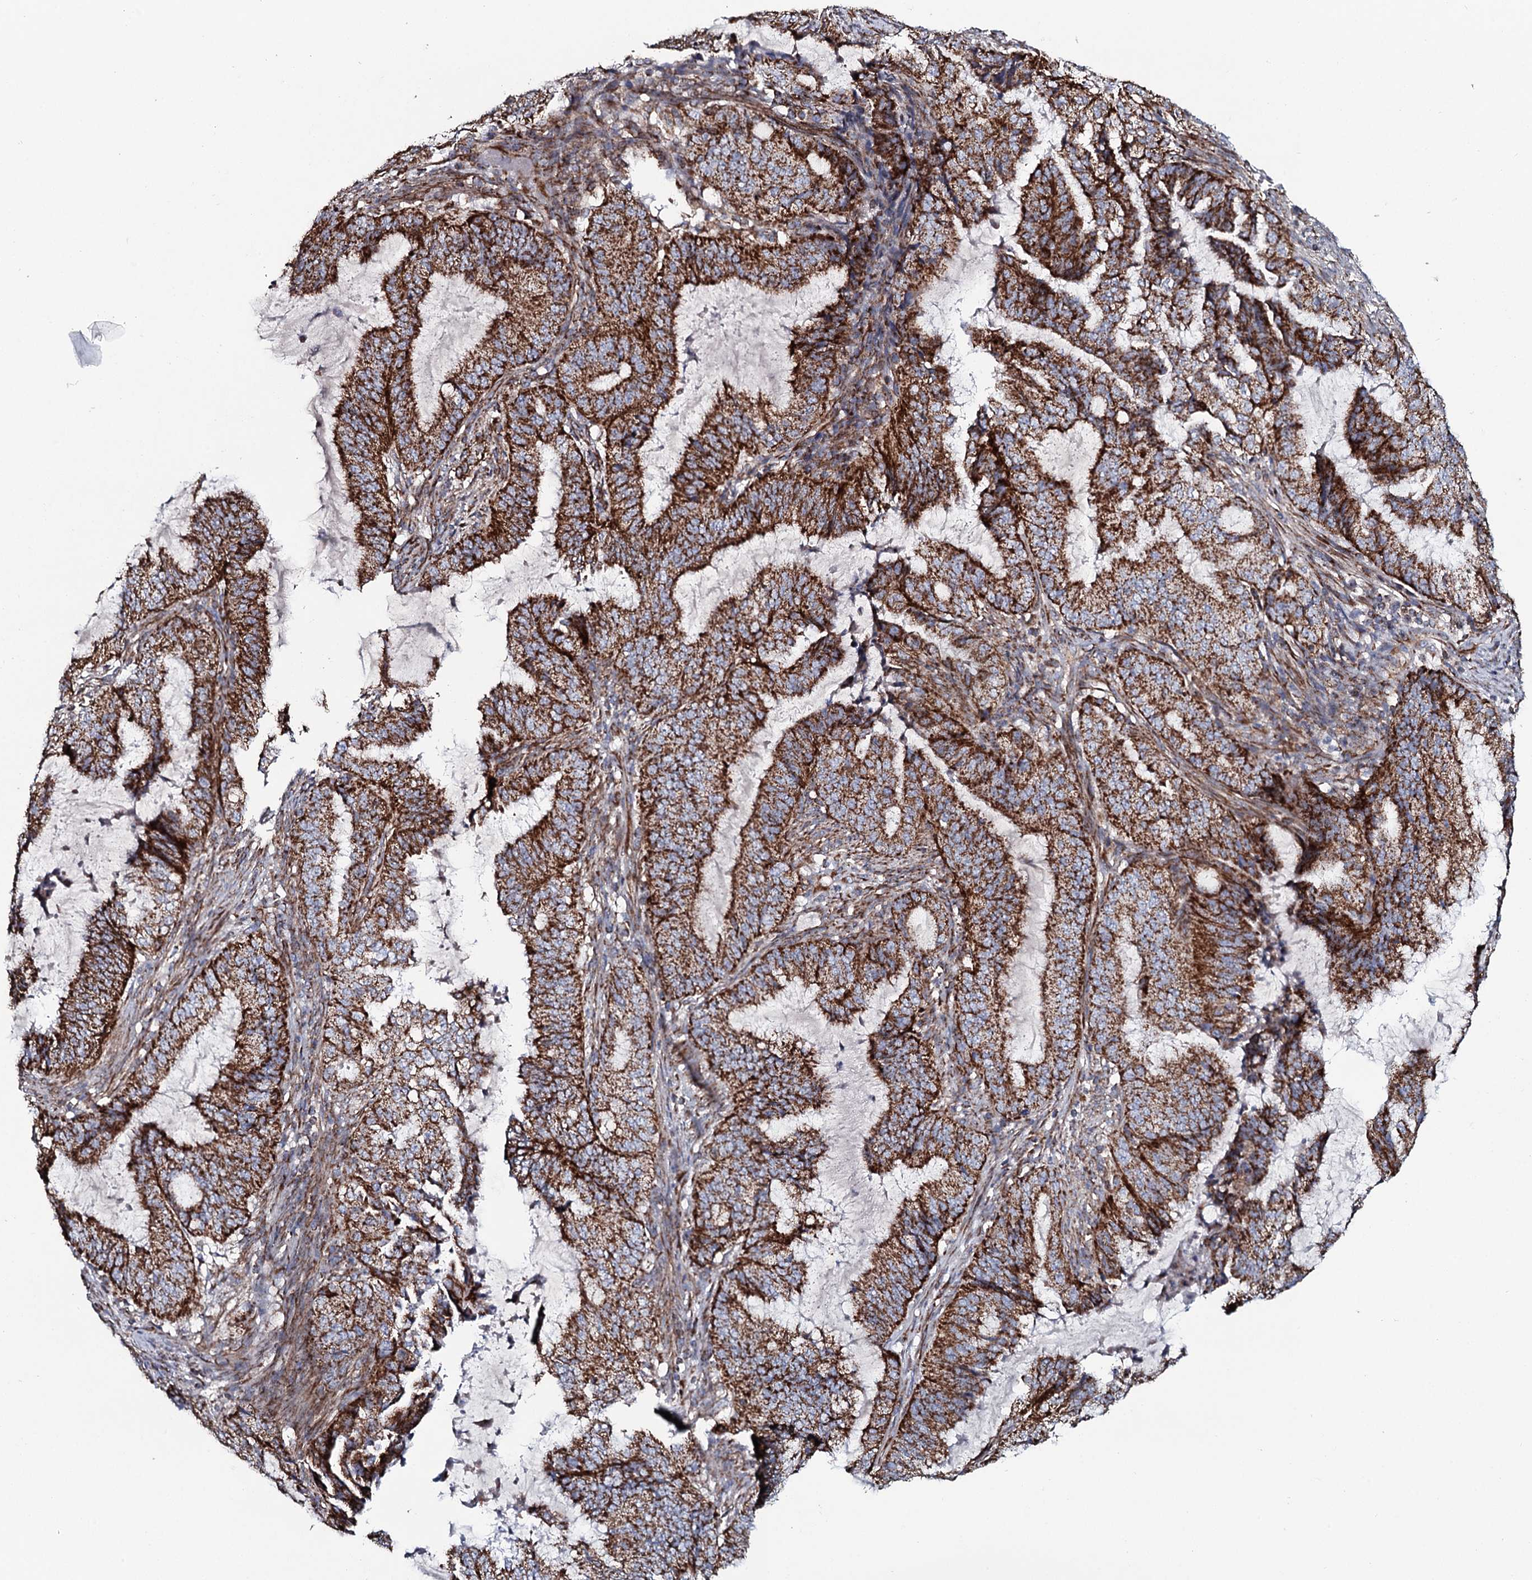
{"staining": {"intensity": "strong", "quantity": ">75%", "location": "cytoplasmic/membranous"}, "tissue": "endometrial cancer", "cell_type": "Tumor cells", "image_type": "cancer", "snomed": [{"axis": "morphology", "description": "Adenocarcinoma, NOS"}, {"axis": "topography", "description": "Endometrium"}], "caption": "Endometrial adenocarcinoma stained with a brown dye shows strong cytoplasmic/membranous positive expression in about >75% of tumor cells.", "gene": "EVC2", "patient": {"sex": "female", "age": 51}}